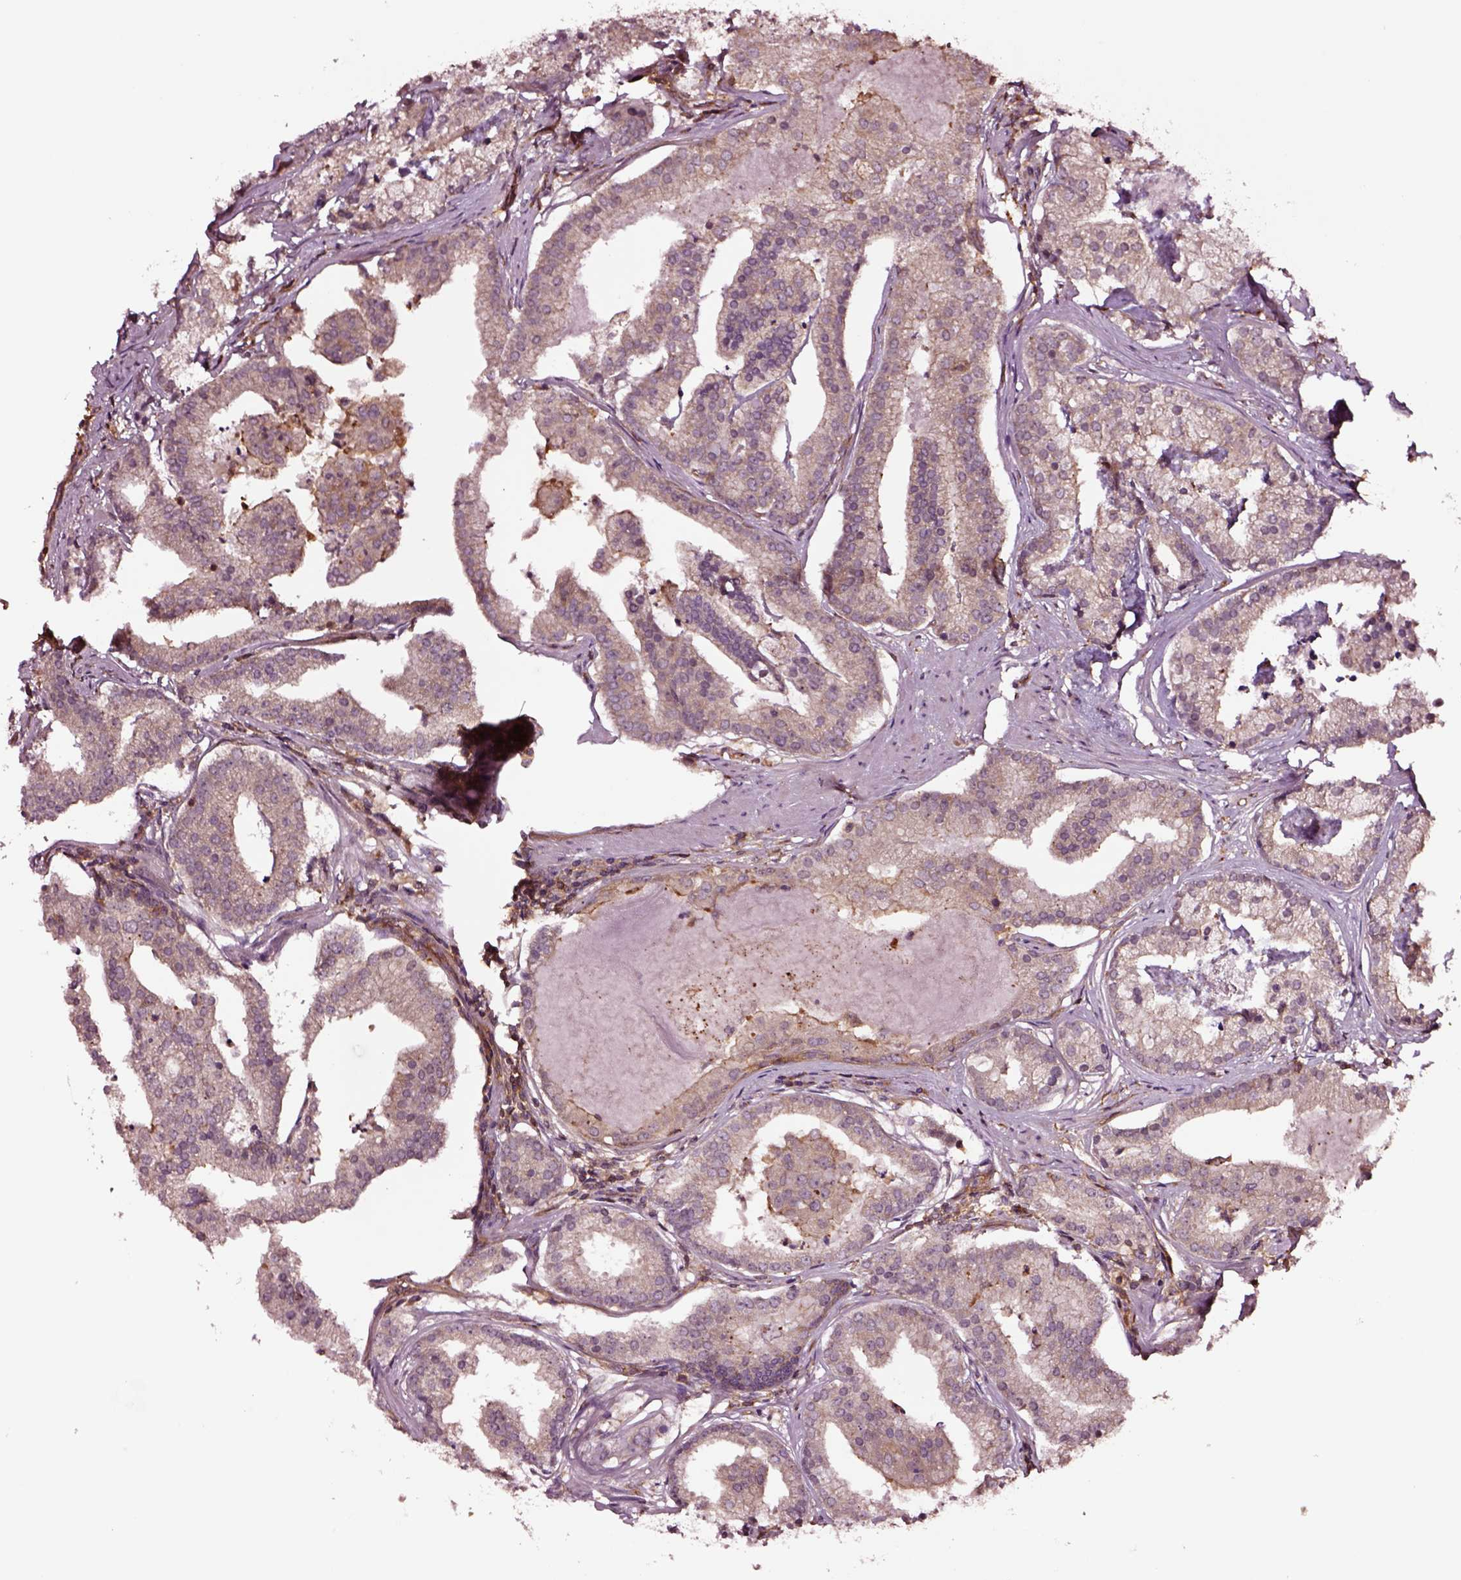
{"staining": {"intensity": "moderate", "quantity": ">75%", "location": "cytoplasmic/membranous"}, "tissue": "prostate cancer", "cell_type": "Tumor cells", "image_type": "cancer", "snomed": [{"axis": "morphology", "description": "Adenocarcinoma, NOS"}, {"axis": "topography", "description": "Prostate and seminal vesicle, NOS"}, {"axis": "topography", "description": "Prostate"}], "caption": "IHC micrograph of neoplastic tissue: human prostate adenocarcinoma stained using immunohistochemistry exhibits medium levels of moderate protein expression localized specifically in the cytoplasmic/membranous of tumor cells, appearing as a cytoplasmic/membranous brown color.", "gene": "RASSF5", "patient": {"sex": "male", "age": 44}}